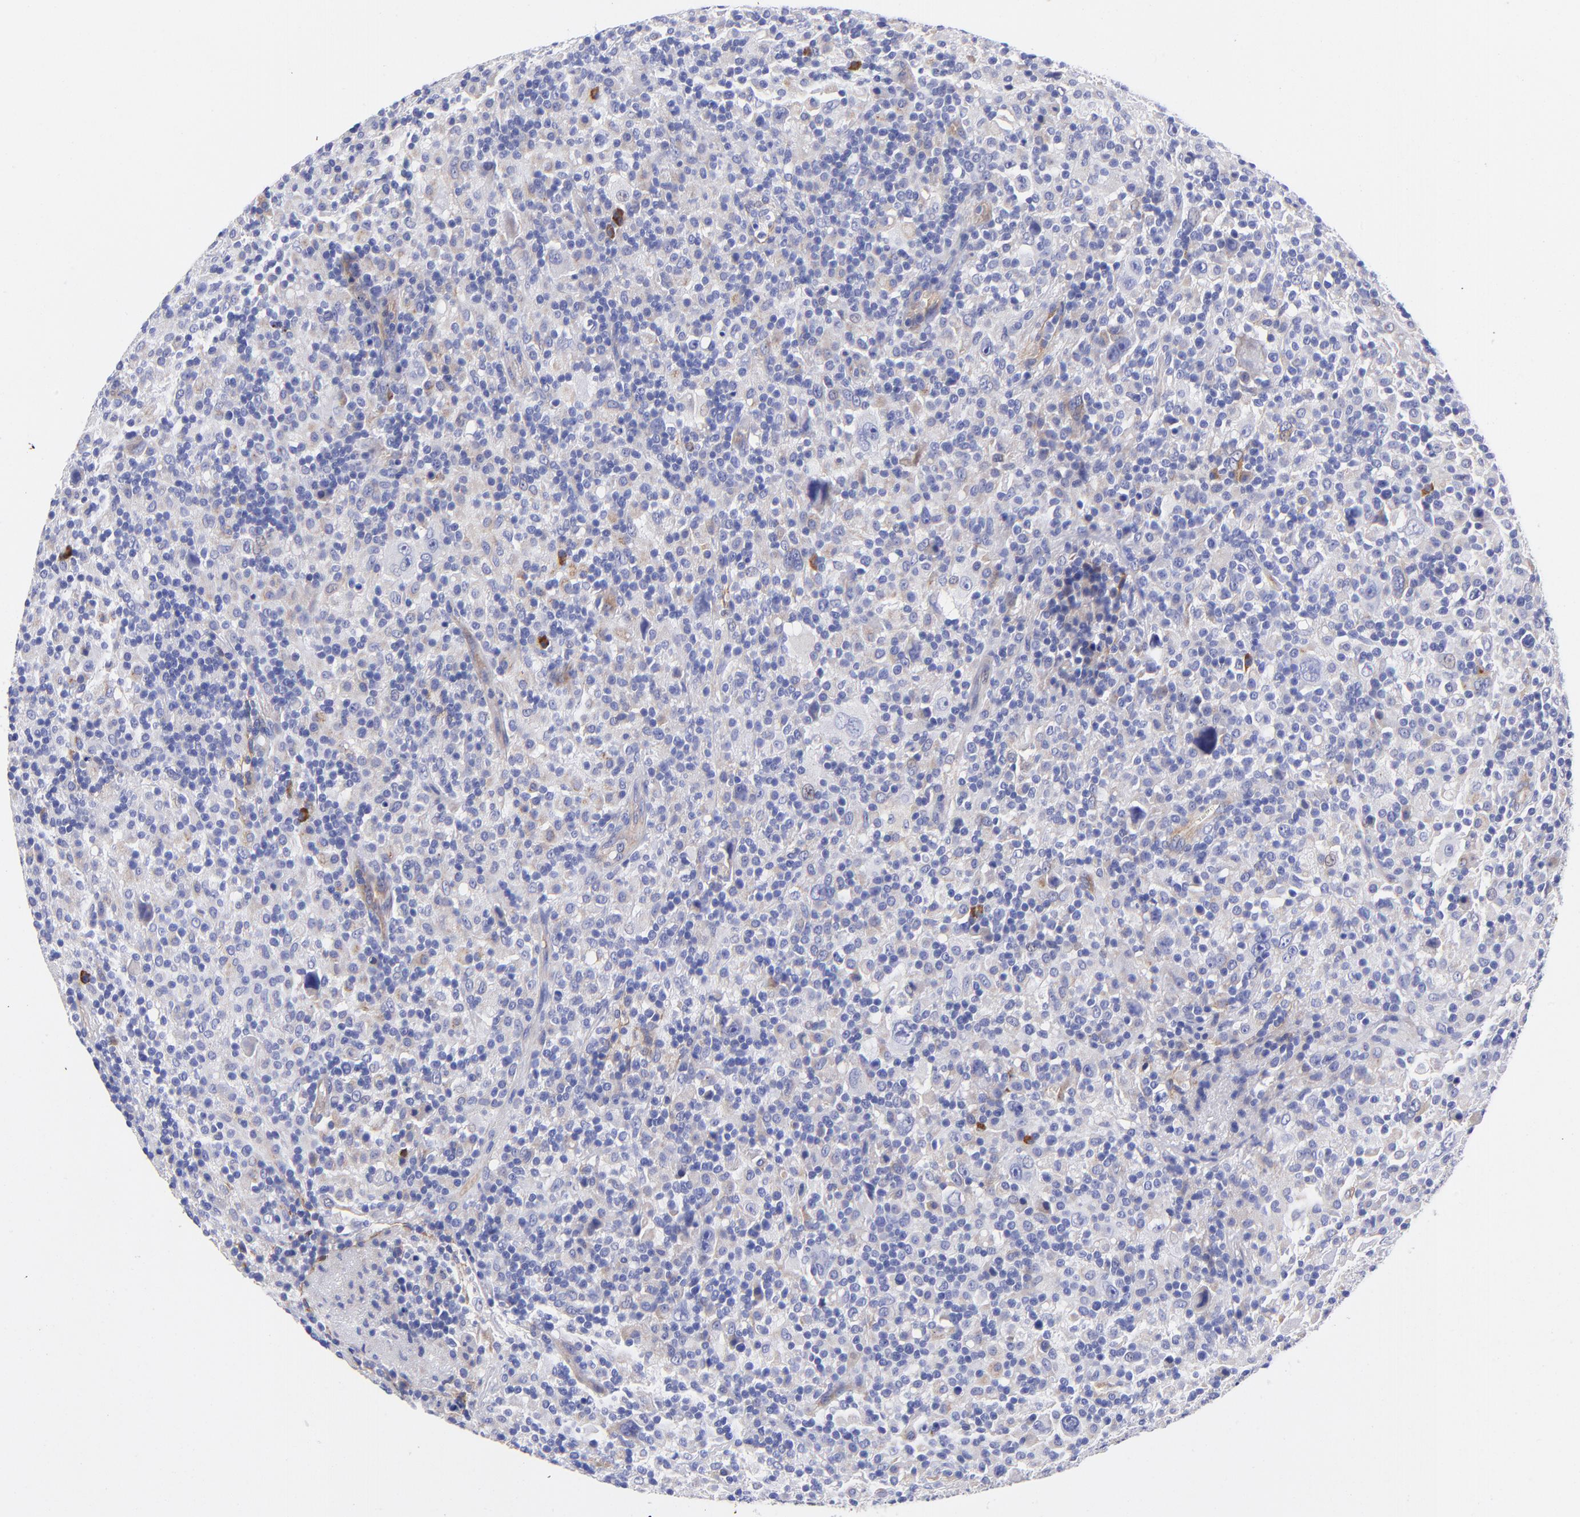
{"staining": {"intensity": "negative", "quantity": "none", "location": "none"}, "tissue": "lymphoma", "cell_type": "Tumor cells", "image_type": "cancer", "snomed": [{"axis": "morphology", "description": "Hodgkin's disease, NOS"}, {"axis": "topography", "description": "Lymph node"}], "caption": "Lymphoma was stained to show a protein in brown. There is no significant expression in tumor cells.", "gene": "PPFIBP1", "patient": {"sex": "male", "age": 46}}